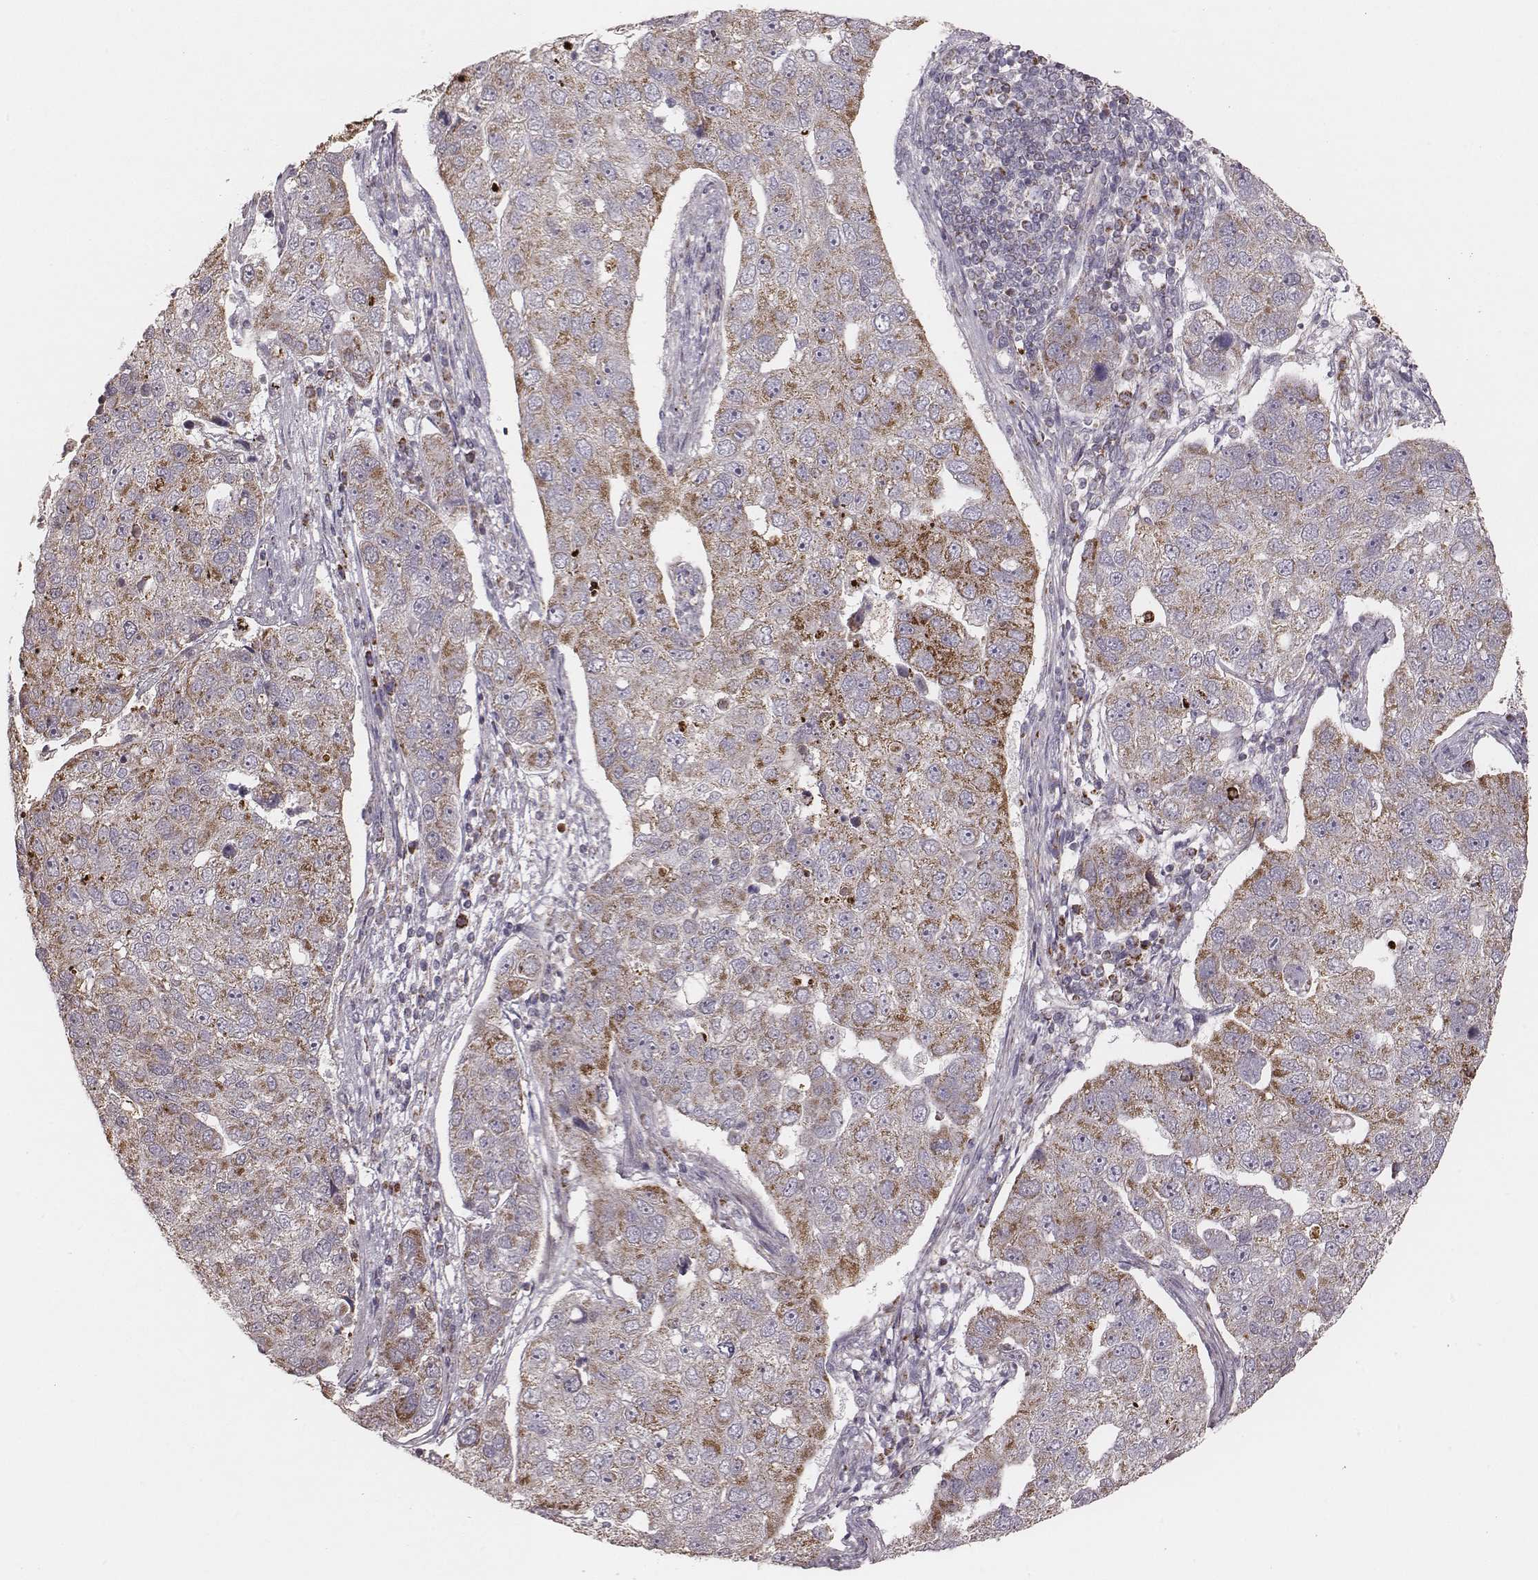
{"staining": {"intensity": "moderate", "quantity": ">75%", "location": "cytoplasmic/membranous"}, "tissue": "pancreatic cancer", "cell_type": "Tumor cells", "image_type": "cancer", "snomed": [{"axis": "morphology", "description": "Adenocarcinoma, NOS"}, {"axis": "topography", "description": "Pancreas"}], "caption": "About >75% of tumor cells in pancreatic adenocarcinoma exhibit moderate cytoplasmic/membranous protein positivity as visualized by brown immunohistochemical staining.", "gene": "TUFM", "patient": {"sex": "female", "age": 61}}